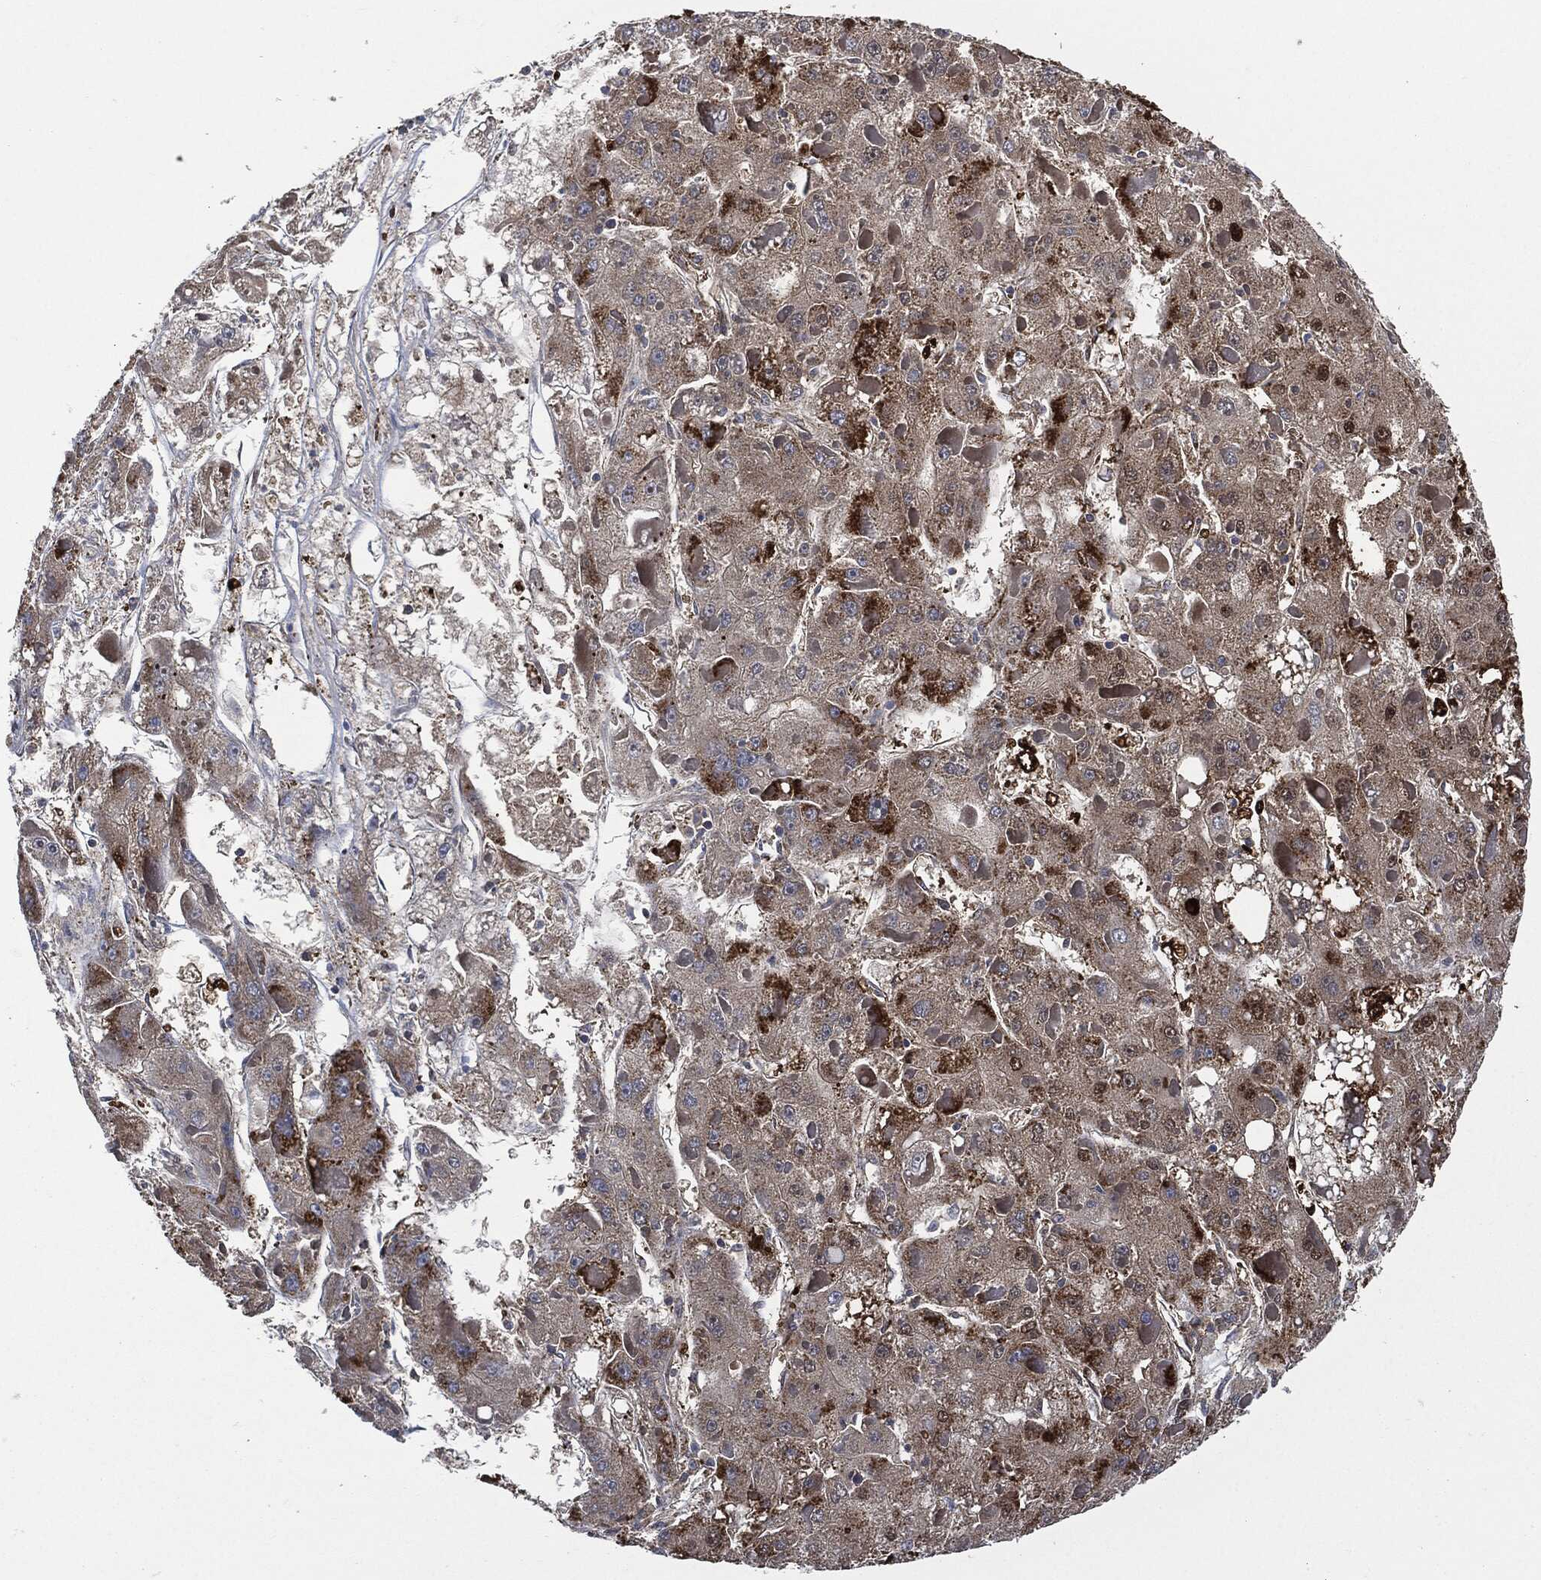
{"staining": {"intensity": "strong", "quantity": "25%-75%", "location": "cytoplasmic/membranous,nuclear"}, "tissue": "liver cancer", "cell_type": "Tumor cells", "image_type": "cancer", "snomed": [{"axis": "morphology", "description": "Carcinoma, Hepatocellular, NOS"}, {"axis": "topography", "description": "Liver"}], "caption": "High-magnification brightfield microscopy of hepatocellular carcinoma (liver) stained with DAB (brown) and counterstained with hematoxylin (blue). tumor cells exhibit strong cytoplasmic/membranous and nuclear expression is appreciated in approximately25%-75% of cells.", "gene": "DCTN1", "patient": {"sex": "female", "age": 73}}